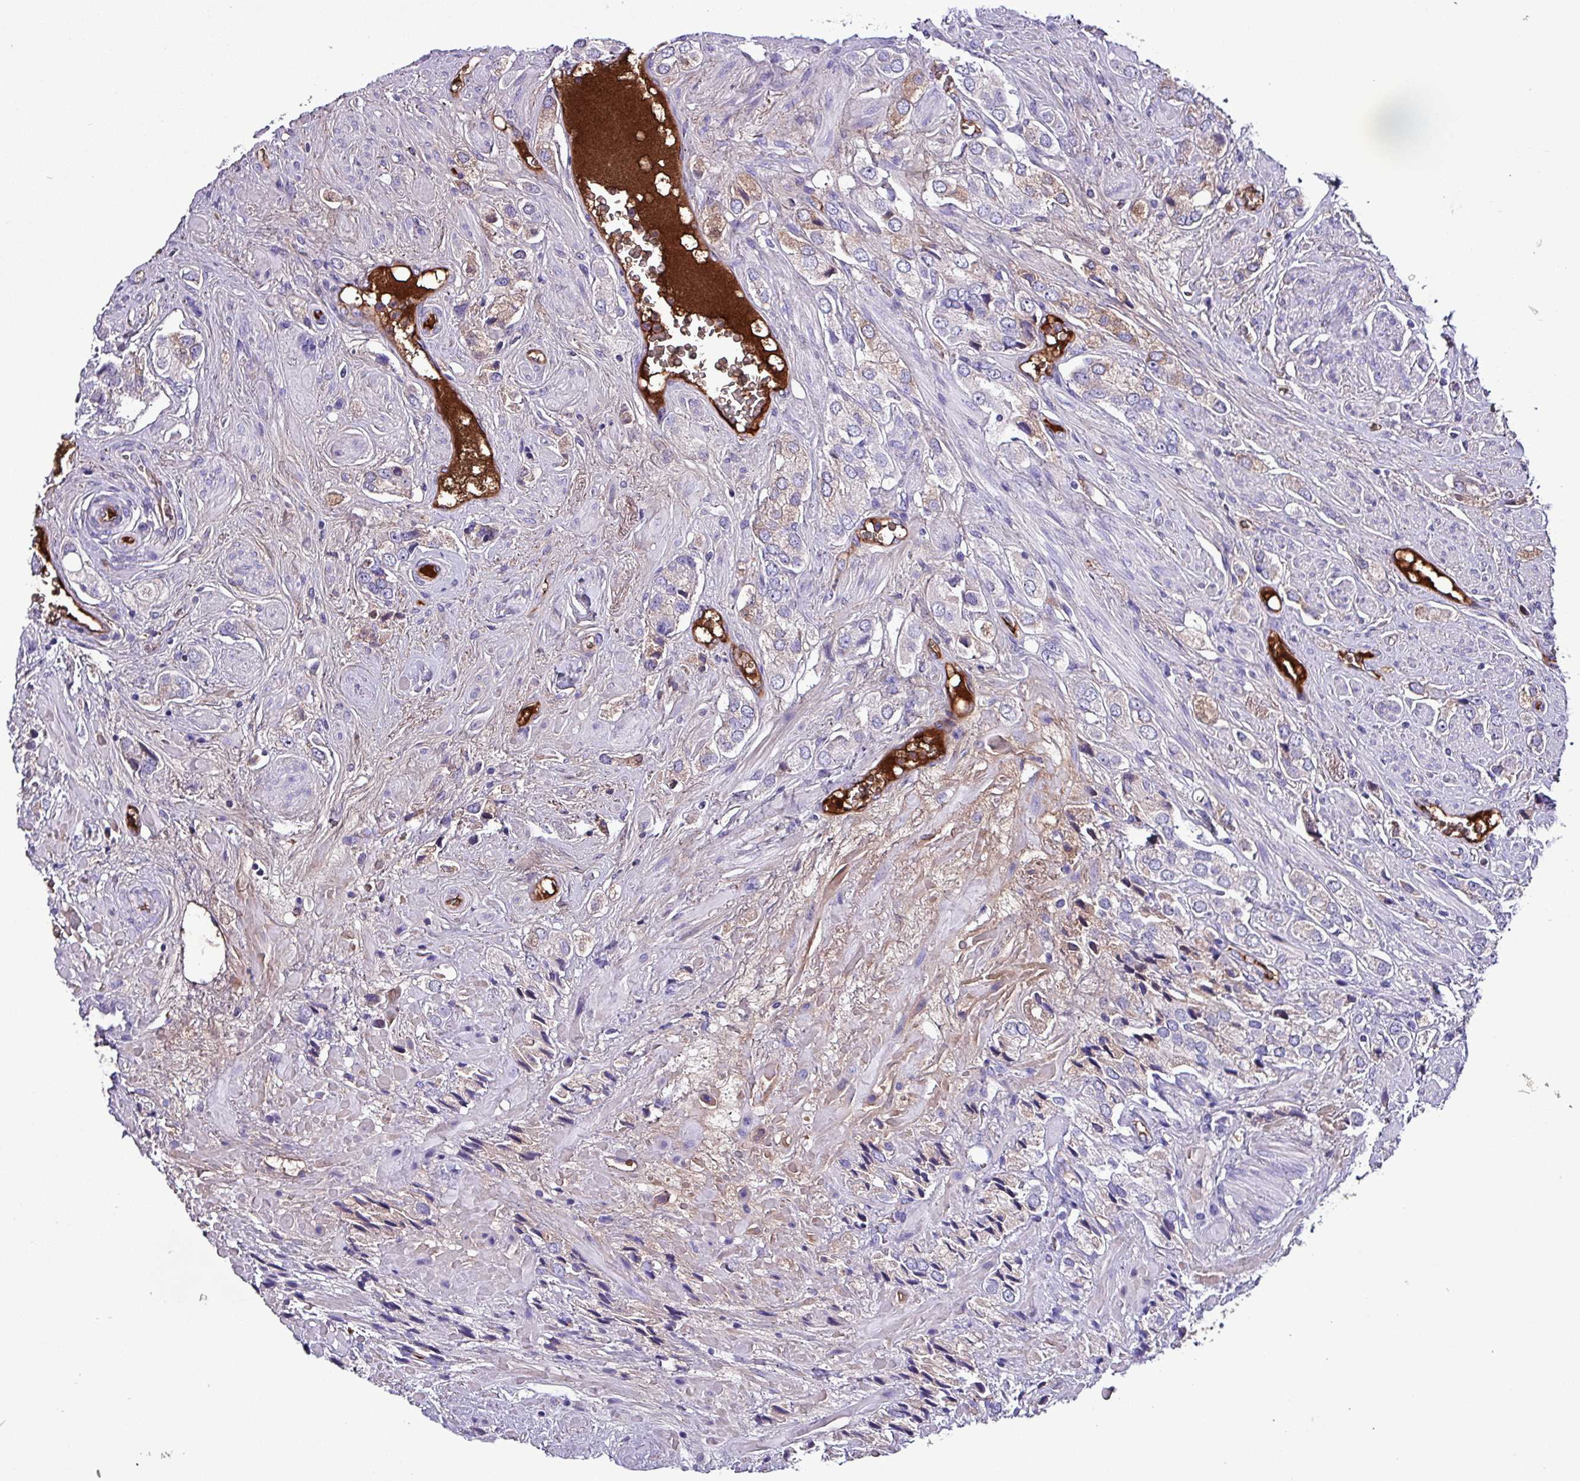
{"staining": {"intensity": "weak", "quantity": "25%-75%", "location": "cytoplasmic/membranous"}, "tissue": "prostate cancer", "cell_type": "Tumor cells", "image_type": "cancer", "snomed": [{"axis": "morphology", "description": "Adenocarcinoma, High grade"}, {"axis": "topography", "description": "Prostate and seminal vesicle, NOS"}], "caption": "Immunohistochemistry micrograph of neoplastic tissue: human prostate adenocarcinoma (high-grade) stained using immunohistochemistry demonstrates low levels of weak protein expression localized specifically in the cytoplasmic/membranous of tumor cells, appearing as a cytoplasmic/membranous brown color.", "gene": "HP", "patient": {"sex": "male", "age": 64}}